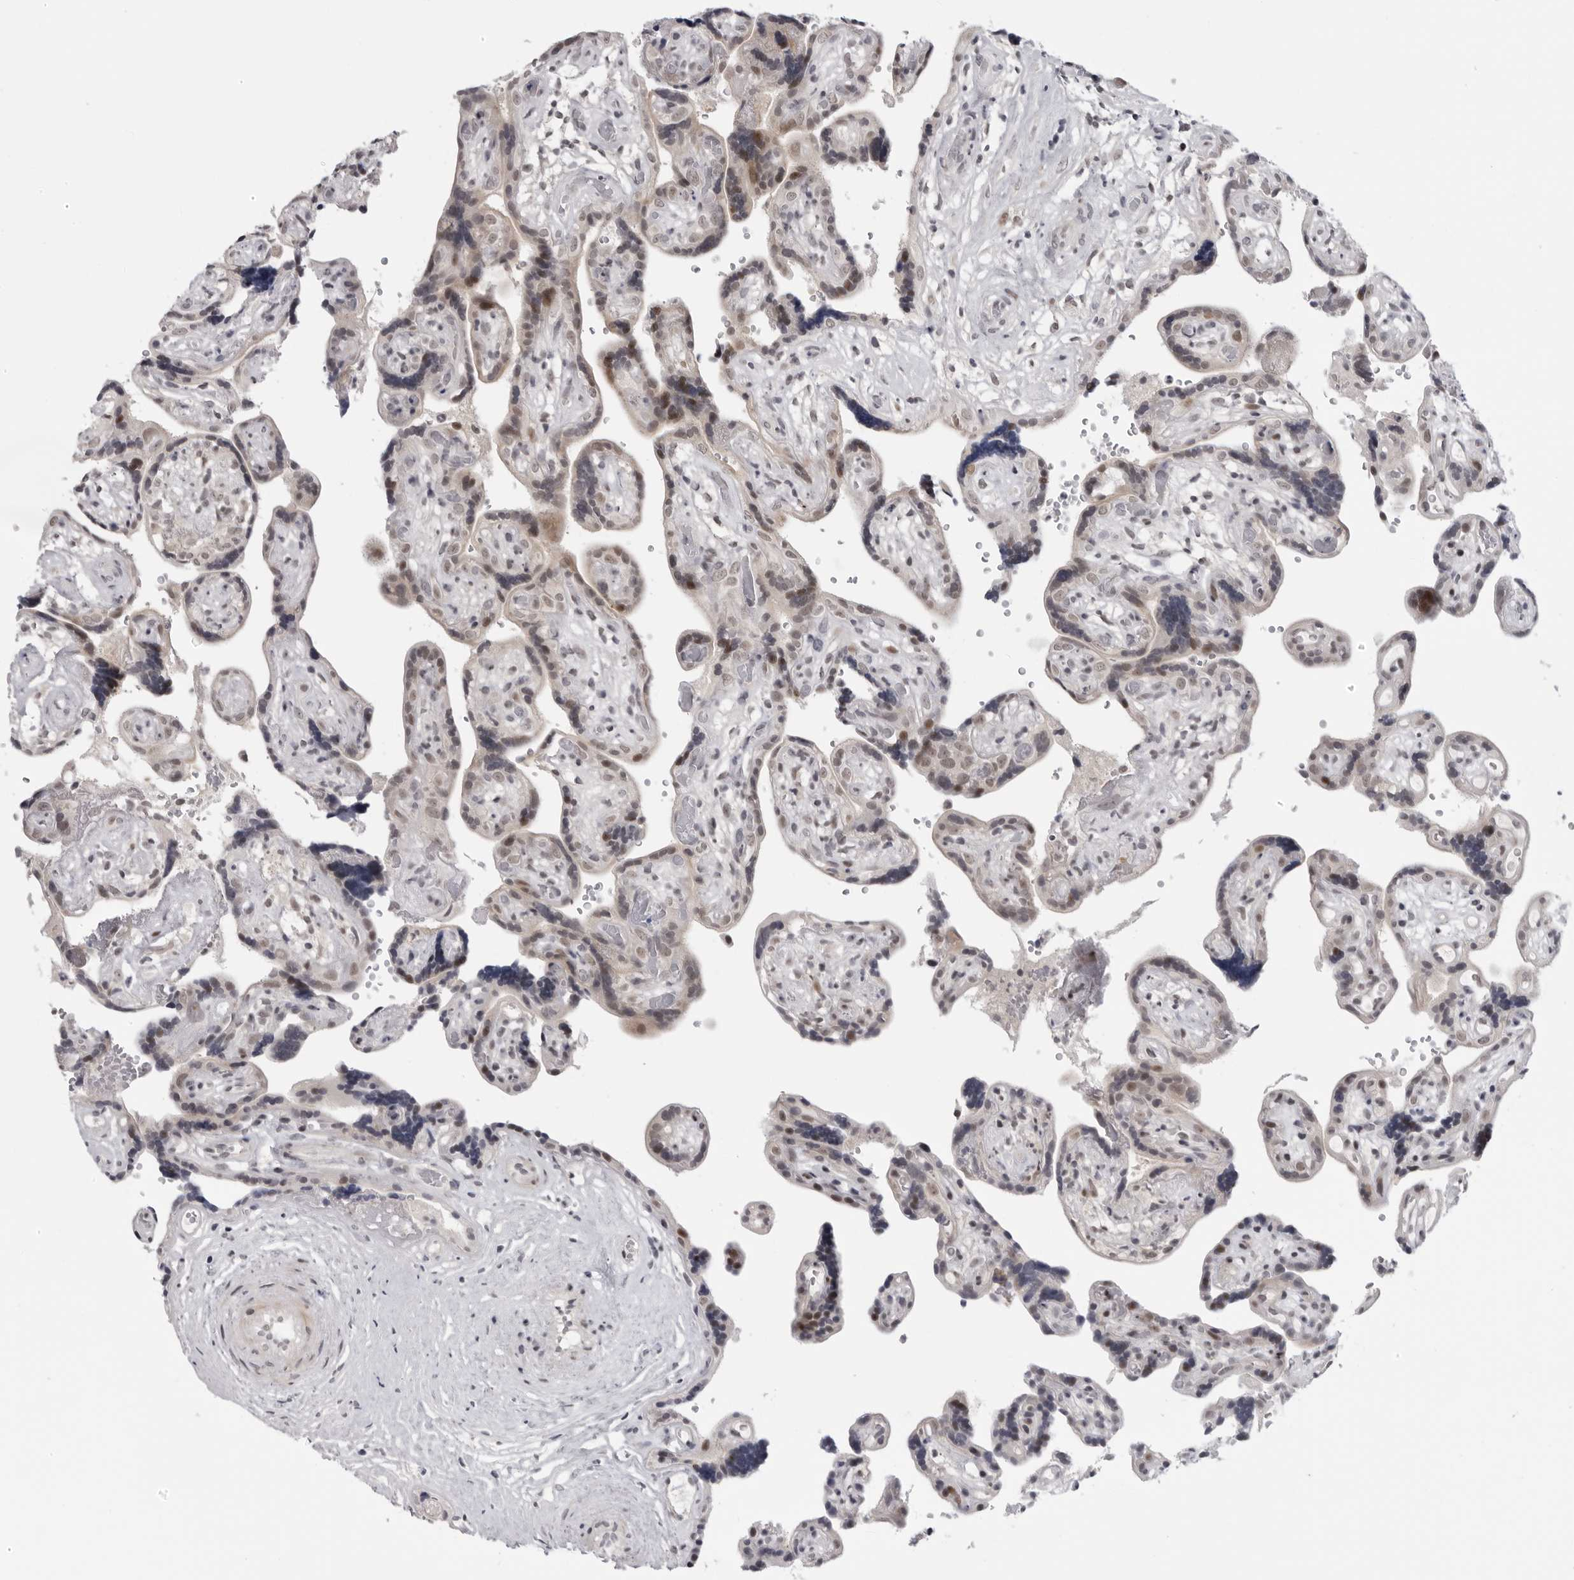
{"staining": {"intensity": "moderate", "quantity": ">75%", "location": "nuclear"}, "tissue": "placenta", "cell_type": "Decidual cells", "image_type": "normal", "snomed": [{"axis": "morphology", "description": "Normal tissue, NOS"}, {"axis": "topography", "description": "Placenta"}], "caption": "This histopathology image shows benign placenta stained with immunohistochemistry to label a protein in brown. The nuclear of decidual cells show moderate positivity for the protein. Nuclei are counter-stained blue.", "gene": "ALPK2", "patient": {"sex": "female", "age": 30}}